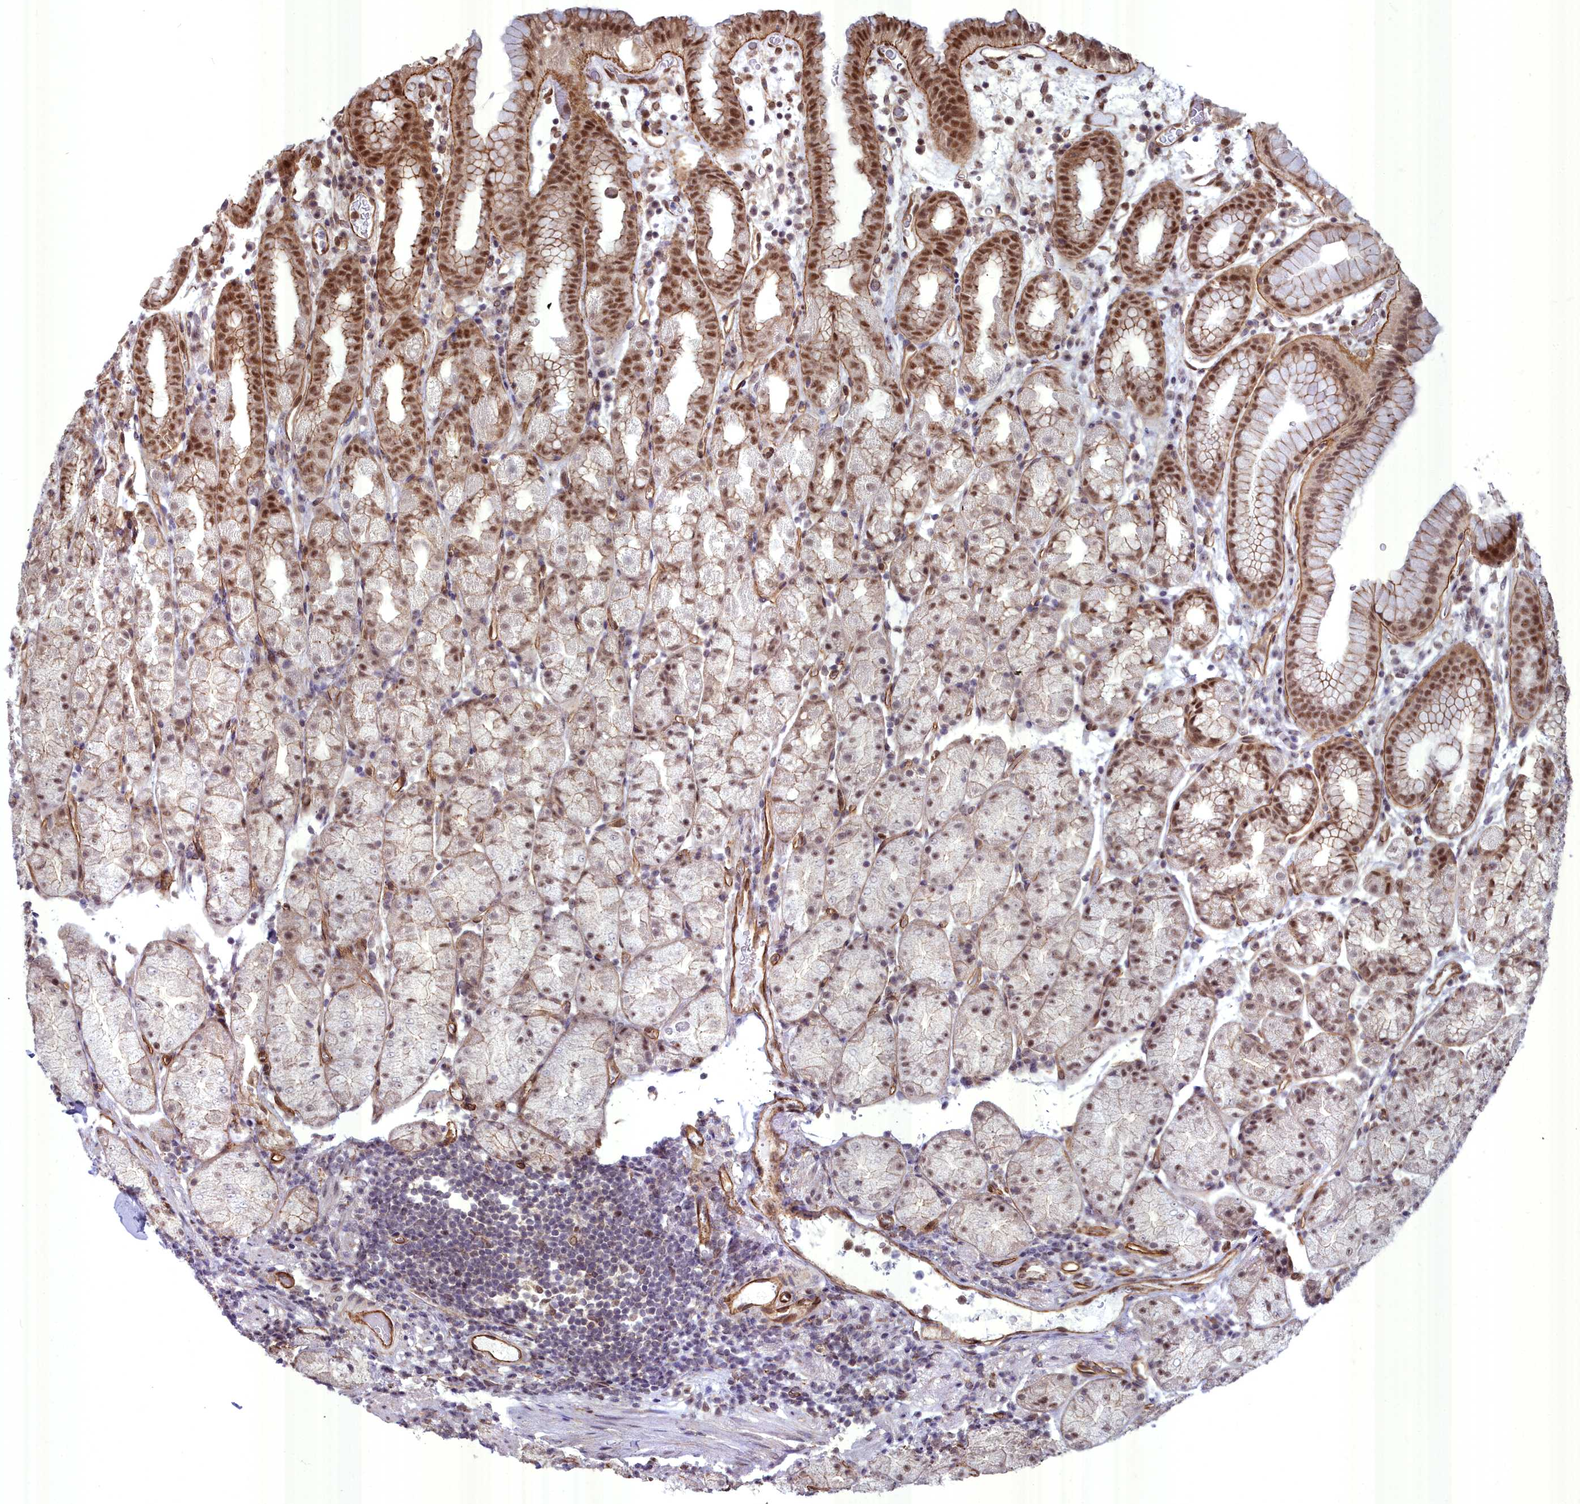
{"staining": {"intensity": "moderate", "quantity": ">75%", "location": "nuclear"}, "tissue": "stomach", "cell_type": "Glandular cells", "image_type": "normal", "snomed": [{"axis": "morphology", "description": "Normal tissue, NOS"}, {"axis": "topography", "description": "Stomach, upper"}, {"axis": "topography", "description": "Stomach, lower"}, {"axis": "topography", "description": "Small intestine"}], "caption": "Immunohistochemical staining of benign human stomach displays medium levels of moderate nuclear expression in about >75% of glandular cells.", "gene": "YJU2", "patient": {"sex": "male", "age": 68}}